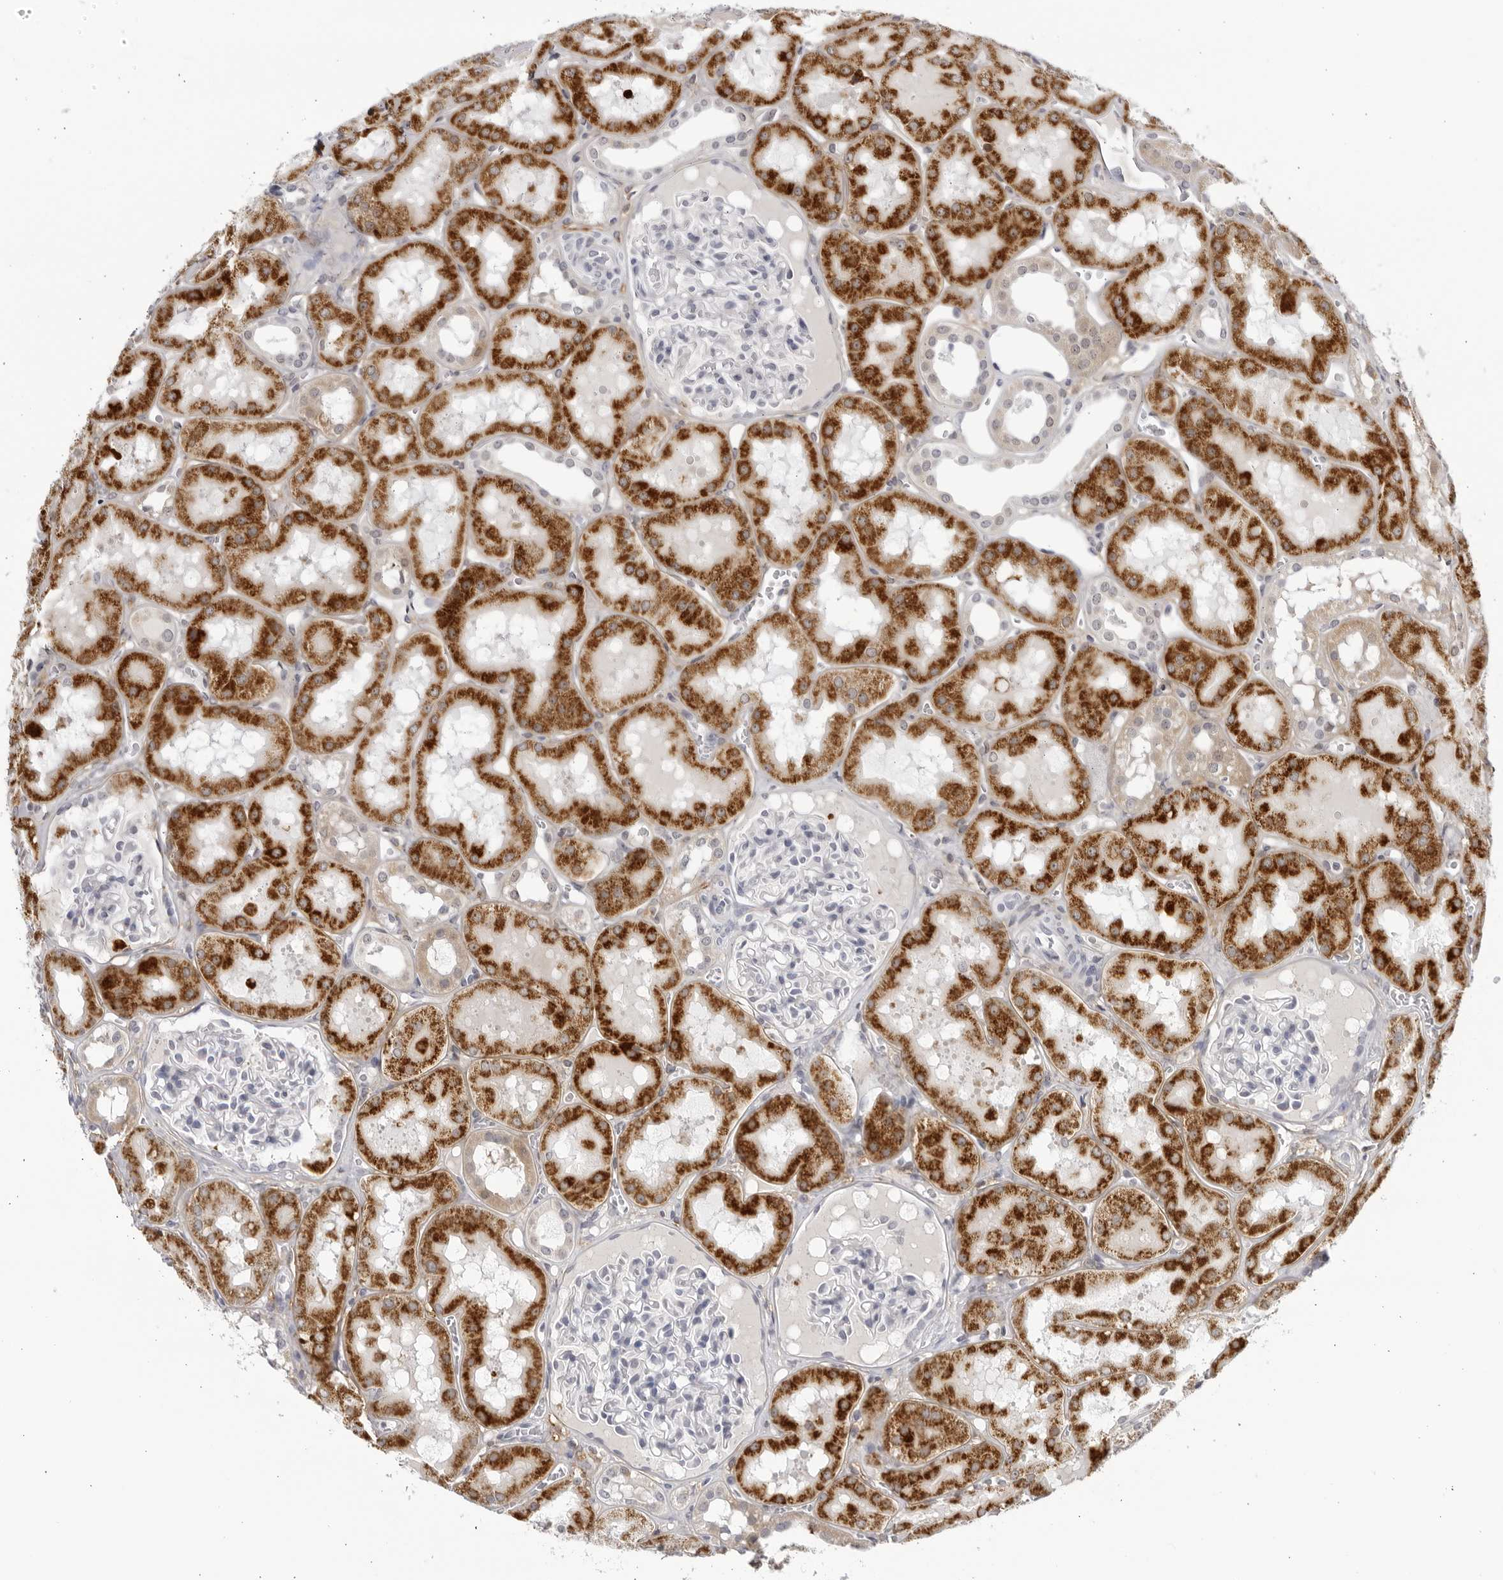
{"staining": {"intensity": "negative", "quantity": "none", "location": "none"}, "tissue": "kidney", "cell_type": "Cells in glomeruli", "image_type": "normal", "snomed": [{"axis": "morphology", "description": "Normal tissue, NOS"}, {"axis": "topography", "description": "Kidney"}, {"axis": "topography", "description": "Urinary bladder"}], "caption": "Histopathology image shows no protein positivity in cells in glomeruli of normal kidney.", "gene": "CNBD1", "patient": {"sex": "male", "age": 16}}